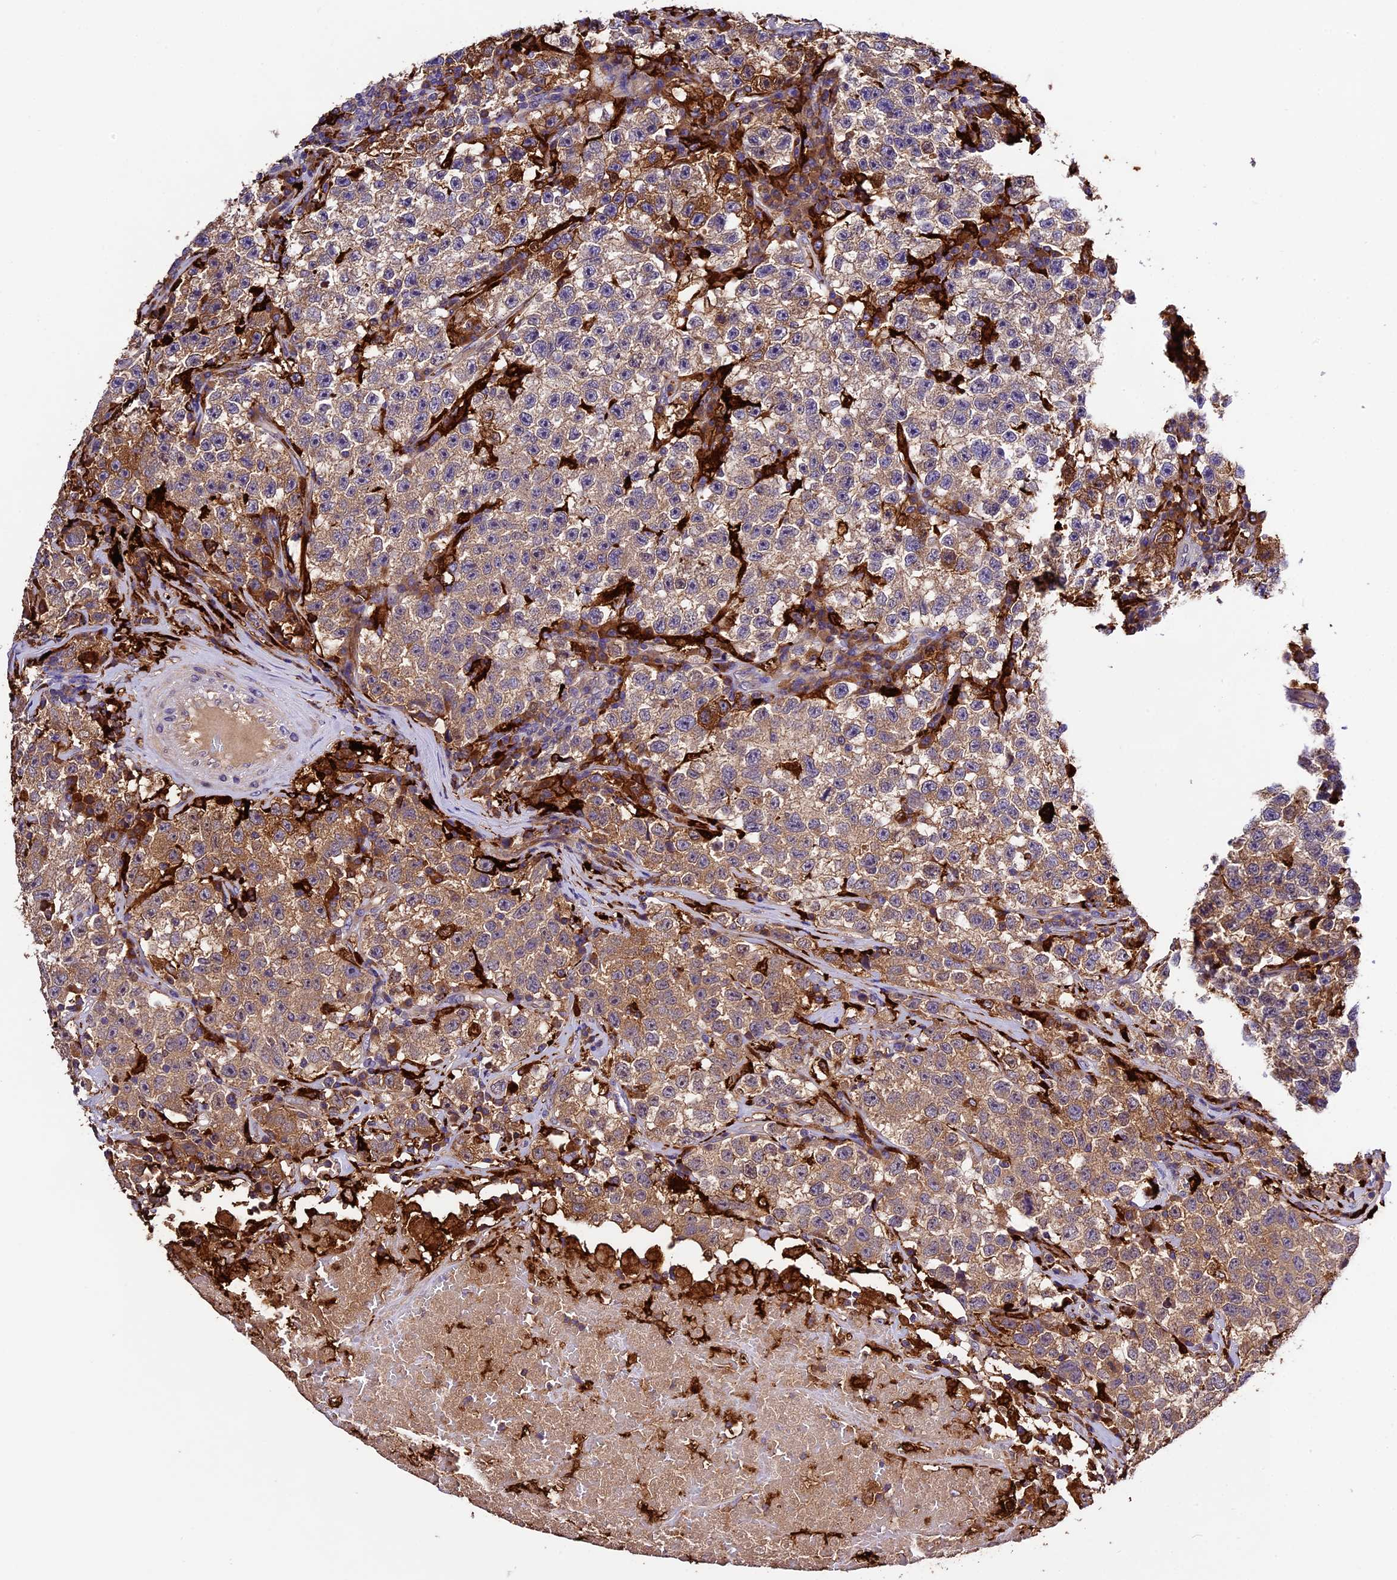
{"staining": {"intensity": "moderate", "quantity": "<25%", "location": "cytoplasmic/membranous"}, "tissue": "testis cancer", "cell_type": "Tumor cells", "image_type": "cancer", "snomed": [{"axis": "morphology", "description": "Seminoma, NOS"}, {"axis": "topography", "description": "Testis"}], "caption": "Immunohistochemical staining of testis seminoma demonstrates moderate cytoplasmic/membranous protein staining in about <25% of tumor cells.", "gene": "CILP2", "patient": {"sex": "male", "age": 22}}